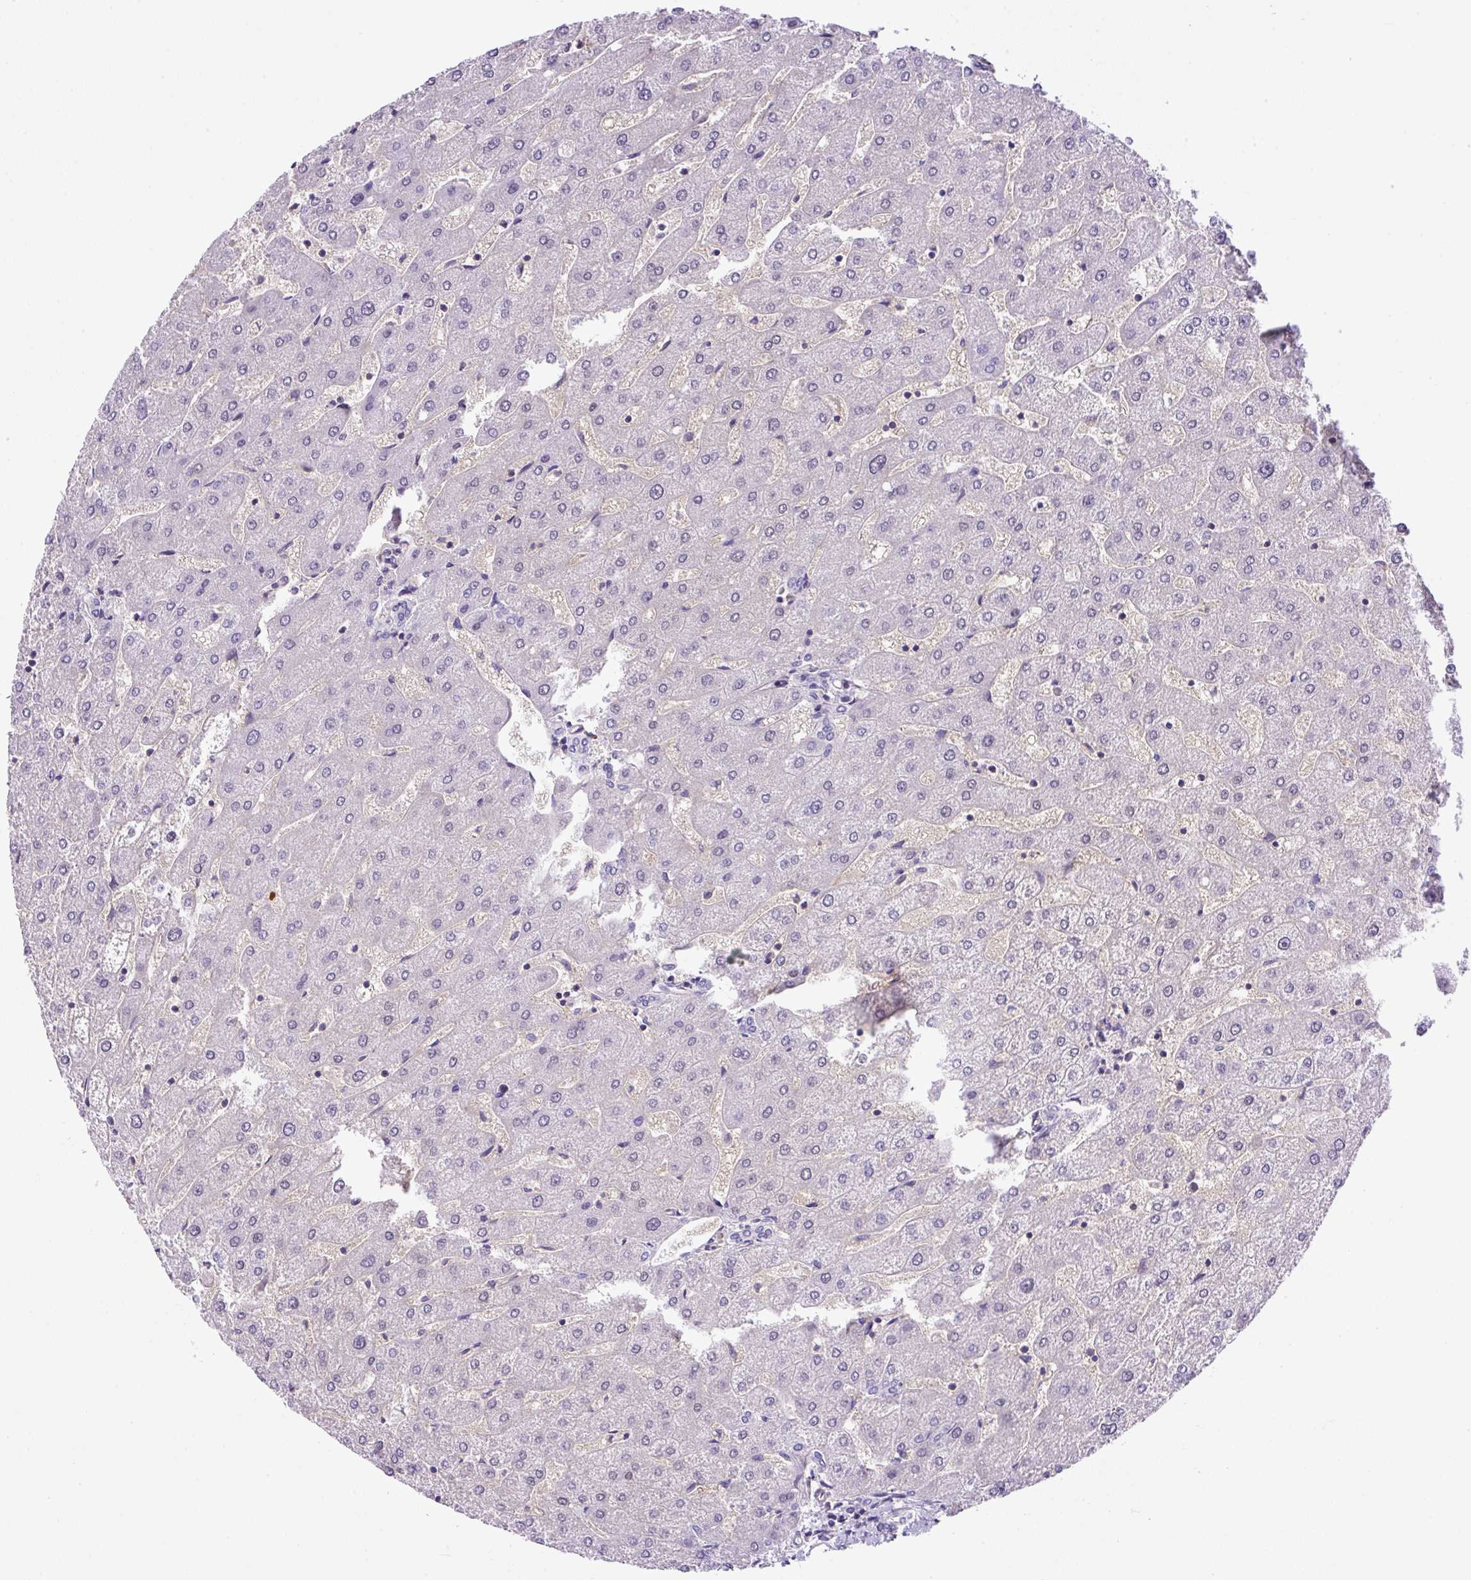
{"staining": {"intensity": "negative", "quantity": "none", "location": "none"}, "tissue": "liver", "cell_type": "Cholangiocytes", "image_type": "normal", "snomed": [{"axis": "morphology", "description": "Normal tissue, NOS"}, {"axis": "topography", "description": "Liver"}], "caption": "Immunohistochemistry micrograph of unremarkable liver: human liver stained with DAB exhibits no significant protein staining in cholangiocytes. Brightfield microscopy of IHC stained with DAB (3,3'-diaminobenzidine) (brown) and hematoxylin (blue), captured at high magnification.", "gene": "NPTN", "patient": {"sex": "male", "age": 67}}